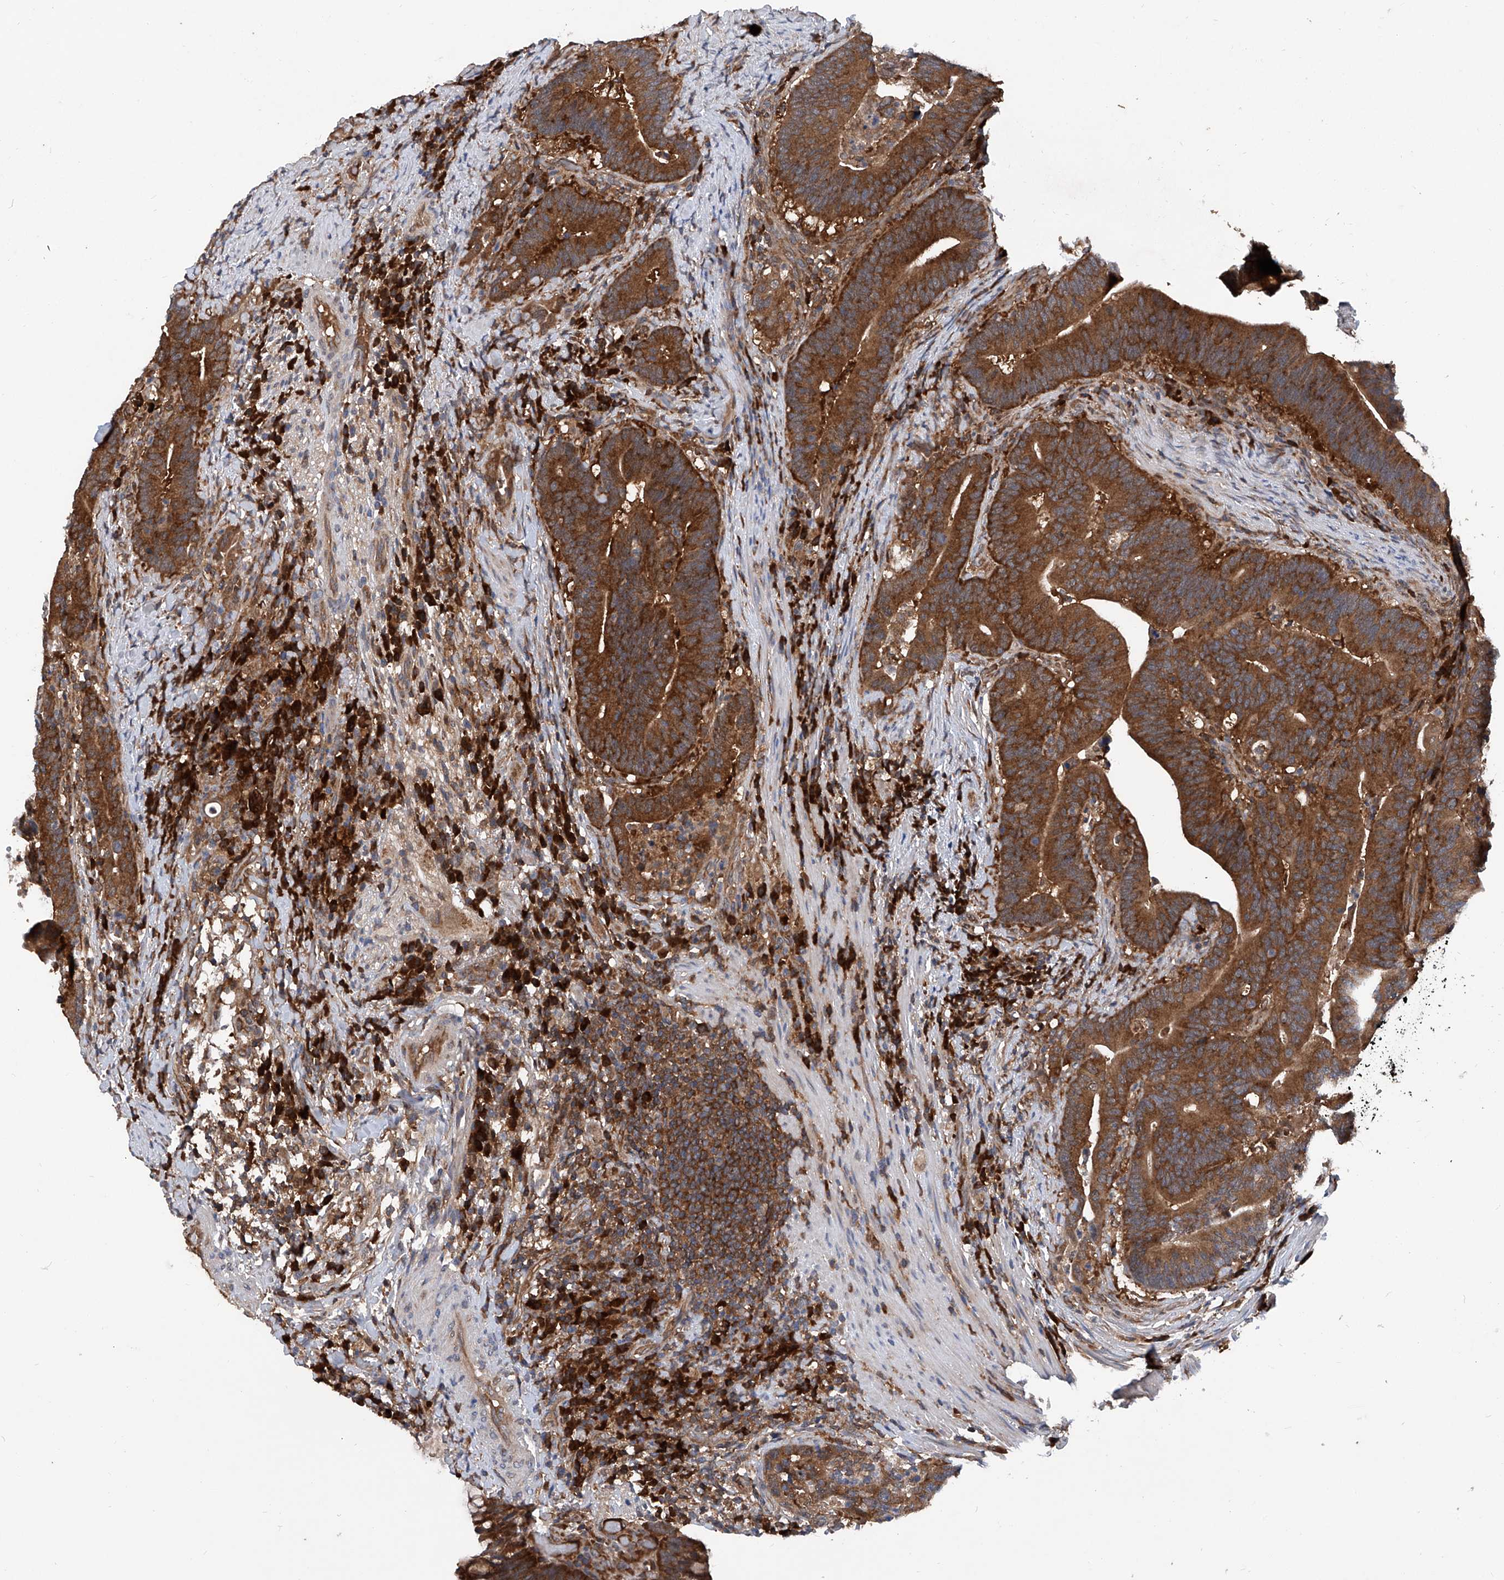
{"staining": {"intensity": "strong", "quantity": ">75%", "location": "cytoplasmic/membranous"}, "tissue": "colorectal cancer", "cell_type": "Tumor cells", "image_type": "cancer", "snomed": [{"axis": "morphology", "description": "Adenocarcinoma, NOS"}, {"axis": "topography", "description": "Colon"}], "caption": "Colorectal cancer (adenocarcinoma) tissue displays strong cytoplasmic/membranous staining in about >75% of tumor cells The staining was performed using DAB (3,3'-diaminobenzidine), with brown indicating positive protein expression. Nuclei are stained blue with hematoxylin.", "gene": "ASCC3", "patient": {"sex": "female", "age": 66}}